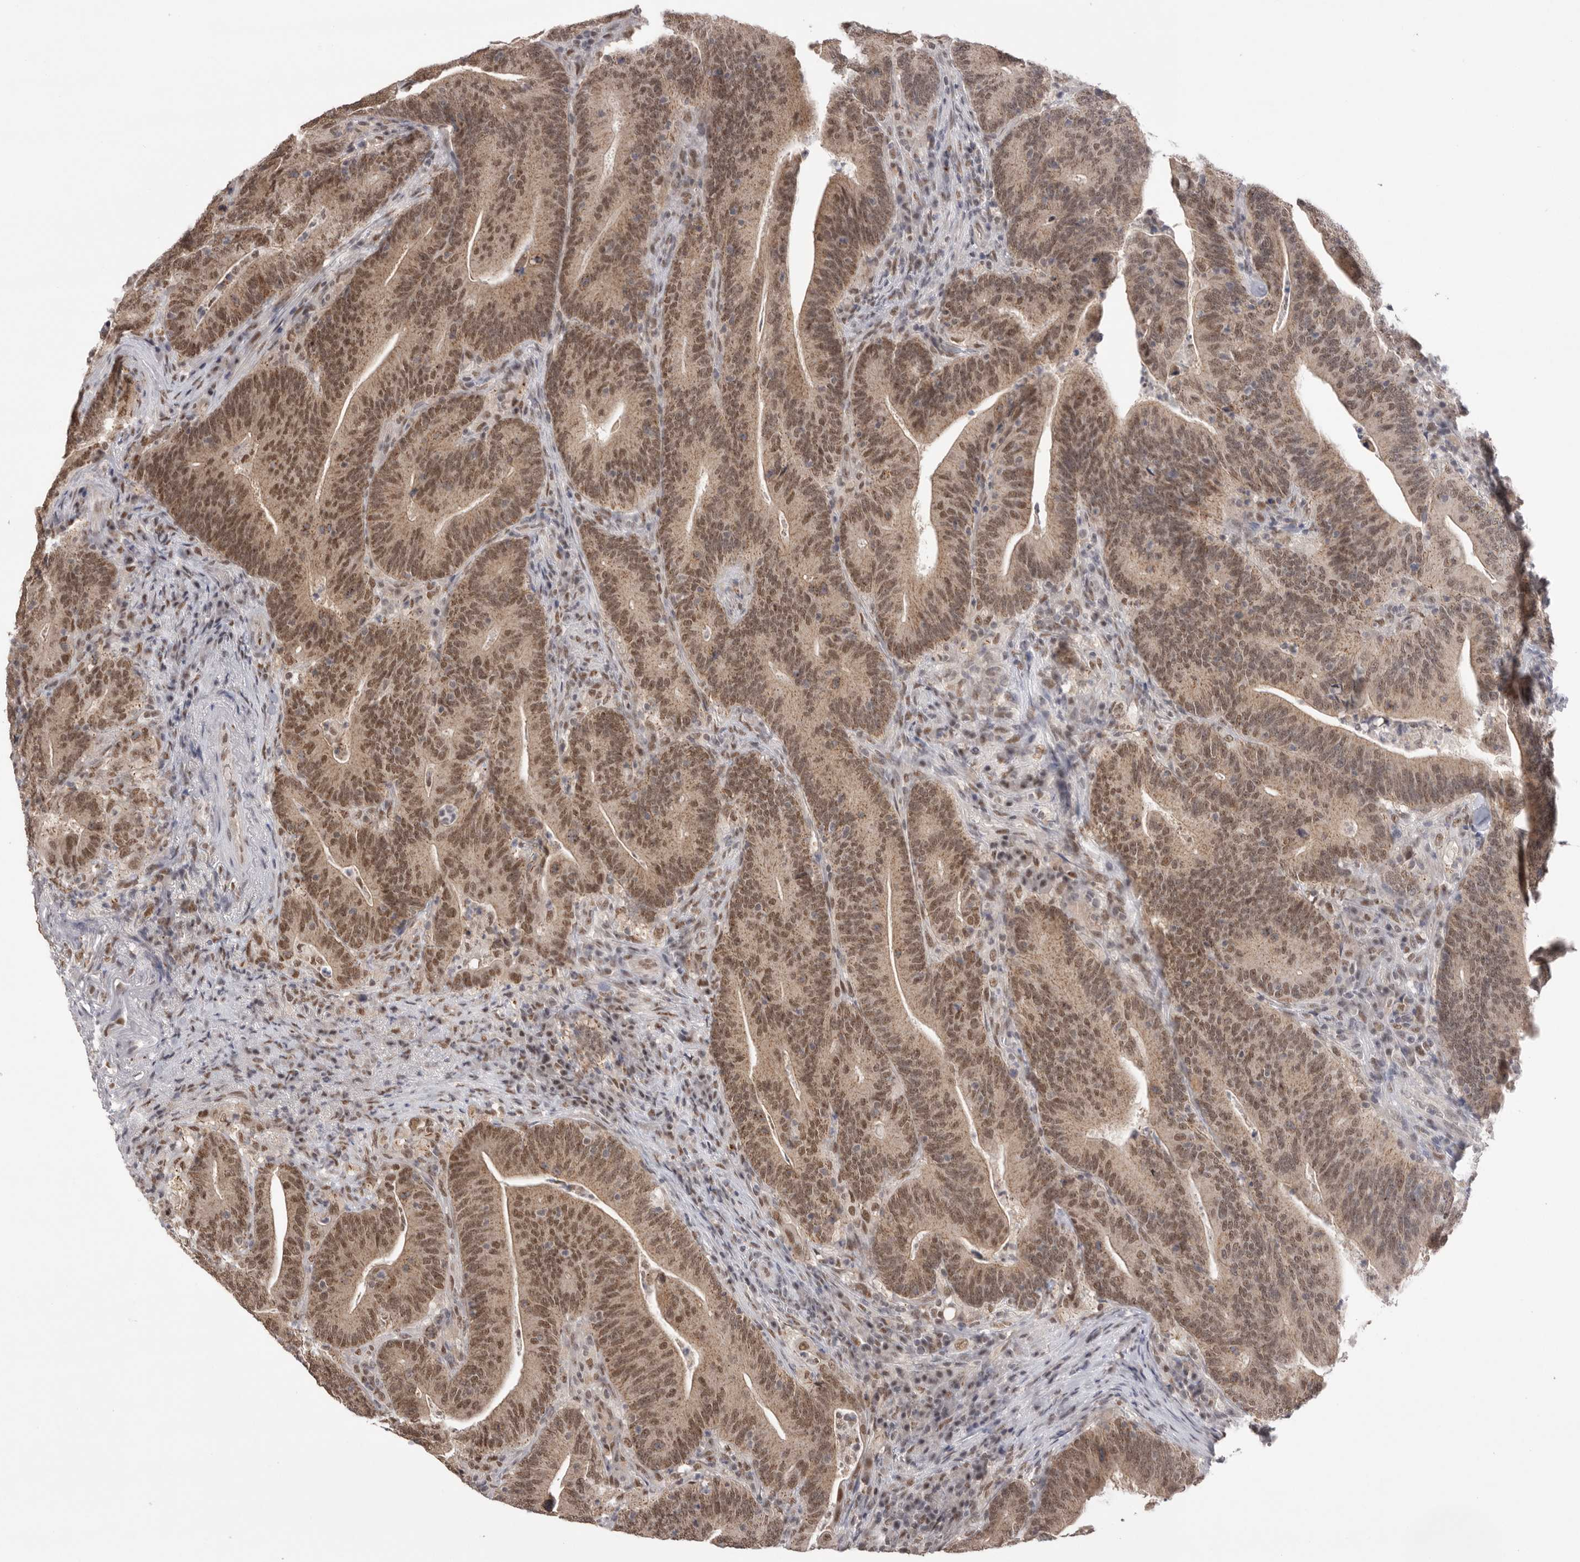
{"staining": {"intensity": "moderate", "quantity": ">75%", "location": "nuclear"}, "tissue": "colorectal cancer", "cell_type": "Tumor cells", "image_type": "cancer", "snomed": [{"axis": "morphology", "description": "Adenocarcinoma, NOS"}, {"axis": "topography", "description": "Colon"}], "caption": "This photomicrograph demonstrates immunohistochemistry (IHC) staining of colorectal cancer, with medium moderate nuclear positivity in about >75% of tumor cells.", "gene": "BCLAF3", "patient": {"sex": "female", "age": 66}}